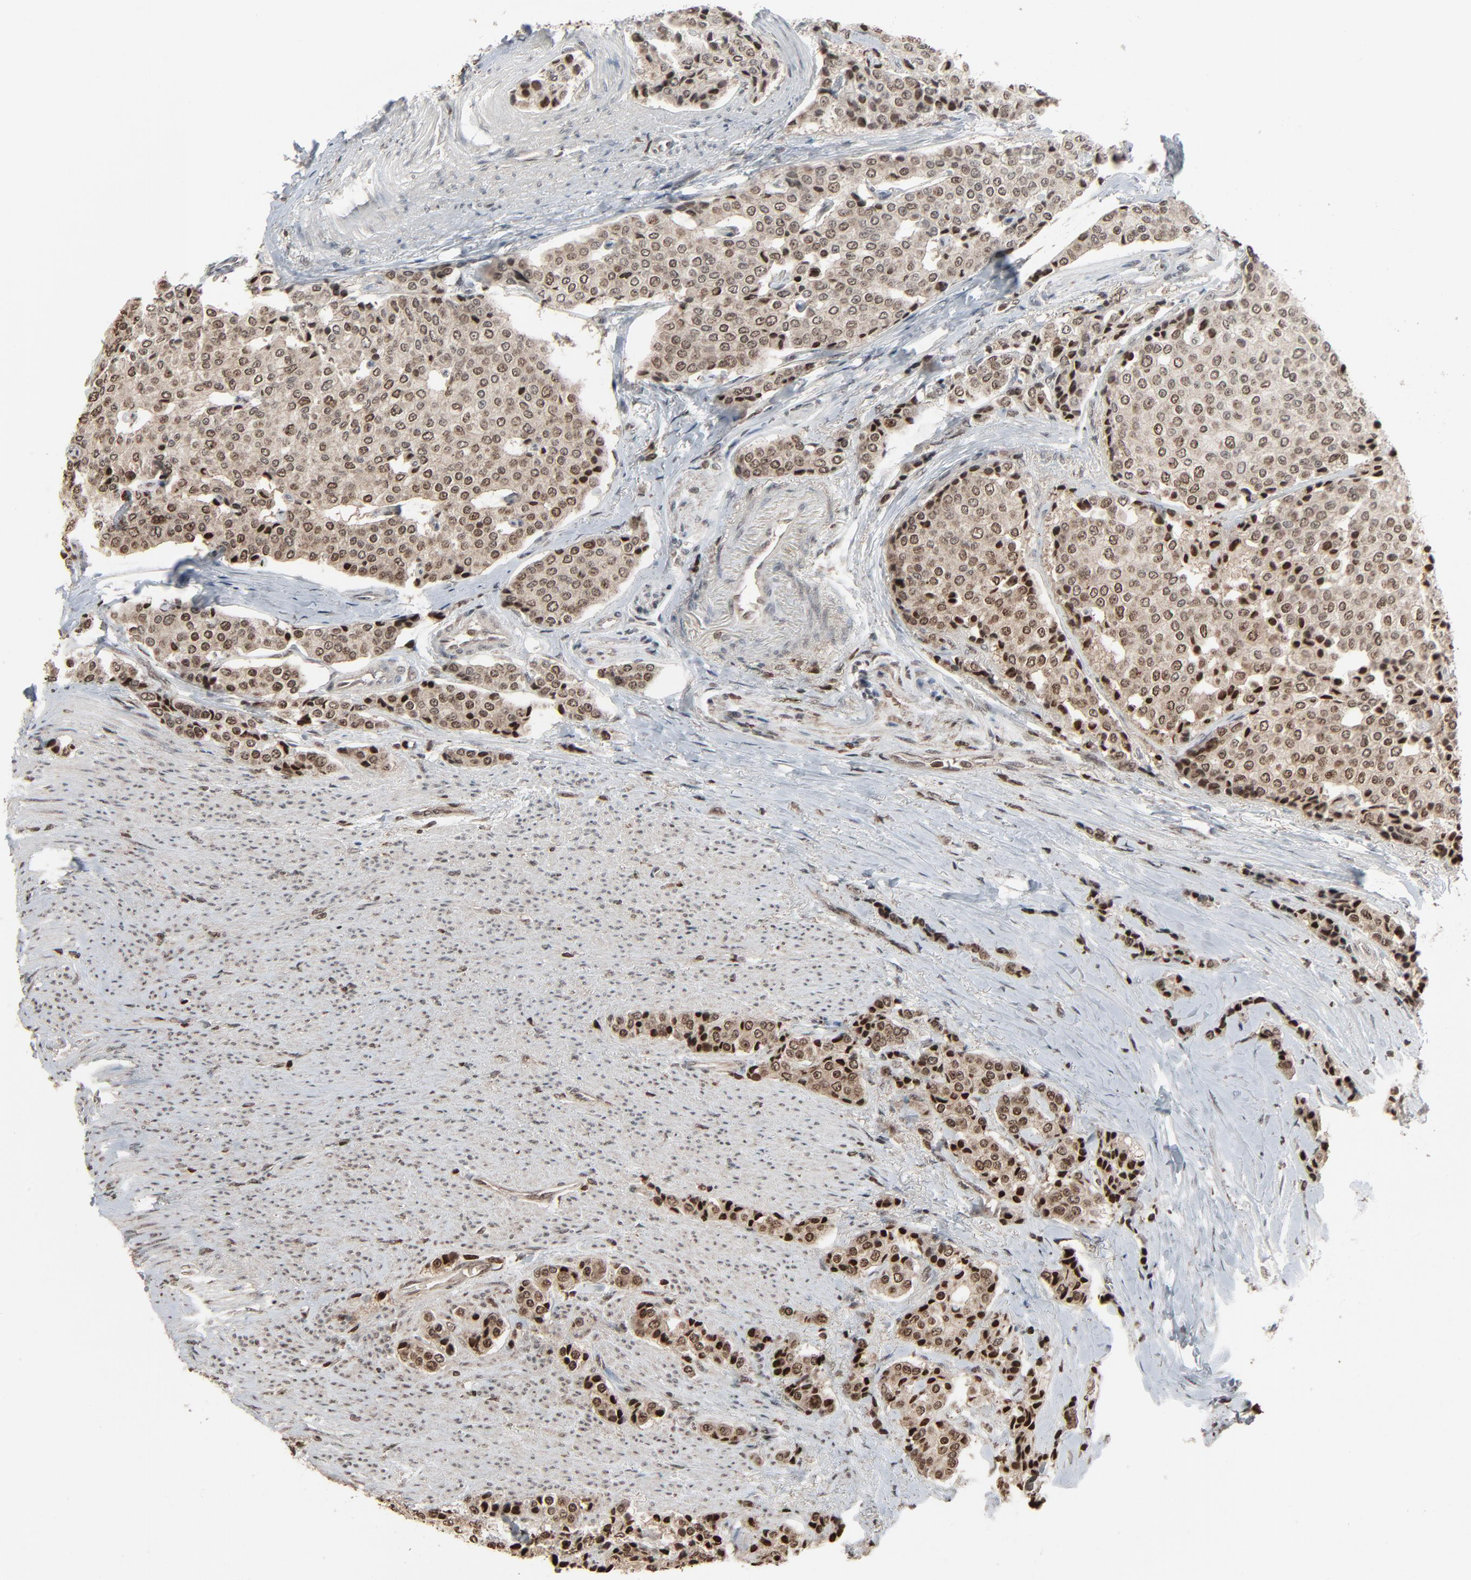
{"staining": {"intensity": "moderate", "quantity": ">75%", "location": "nuclear"}, "tissue": "carcinoid", "cell_type": "Tumor cells", "image_type": "cancer", "snomed": [{"axis": "morphology", "description": "Carcinoid, malignant, NOS"}, {"axis": "topography", "description": "Colon"}], "caption": "The histopathology image demonstrates staining of carcinoid (malignant), revealing moderate nuclear protein positivity (brown color) within tumor cells.", "gene": "RPS6KA3", "patient": {"sex": "female", "age": 61}}